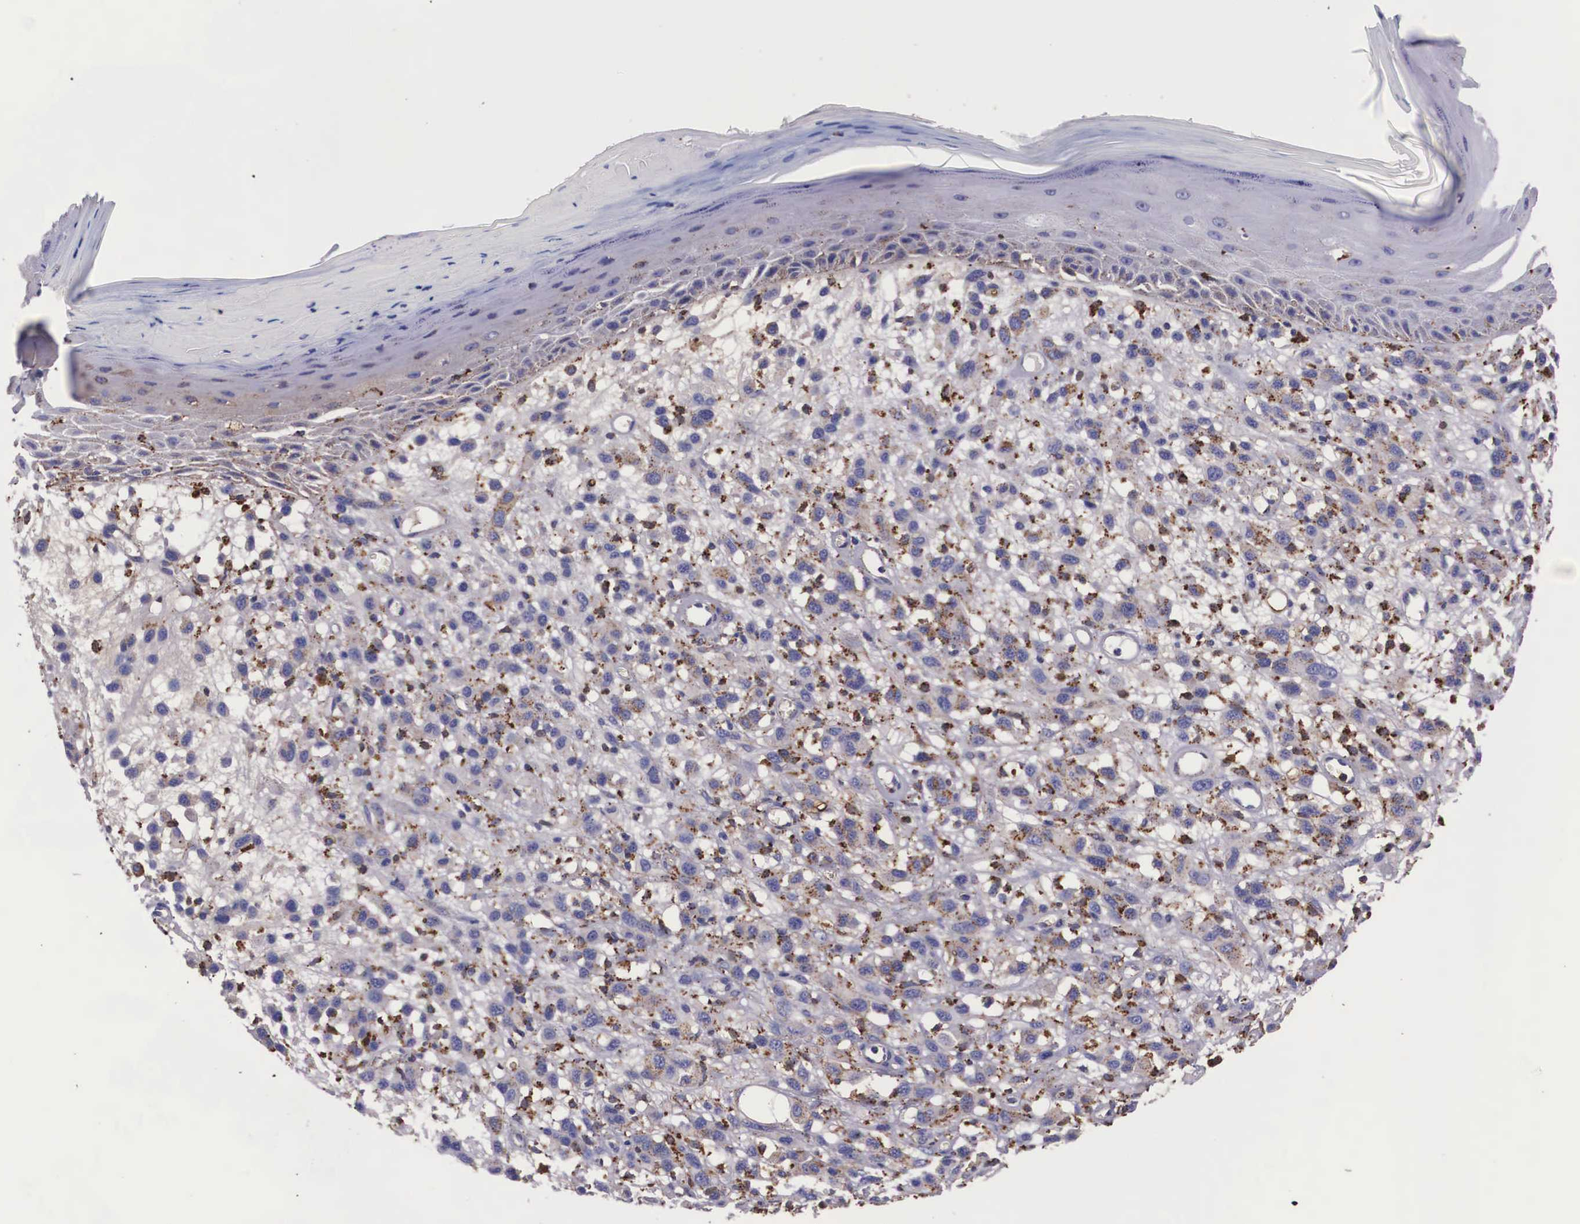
{"staining": {"intensity": "moderate", "quantity": "25%-75%", "location": "cytoplasmic/membranous"}, "tissue": "melanoma", "cell_type": "Tumor cells", "image_type": "cancer", "snomed": [{"axis": "morphology", "description": "Malignant melanoma, NOS"}, {"axis": "topography", "description": "Skin"}], "caption": "This histopathology image shows melanoma stained with immunohistochemistry to label a protein in brown. The cytoplasmic/membranous of tumor cells show moderate positivity for the protein. Nuclei are counter-stained blue.", "gene": "NAGA", "patient": {"sex": "male", "age": 51}}